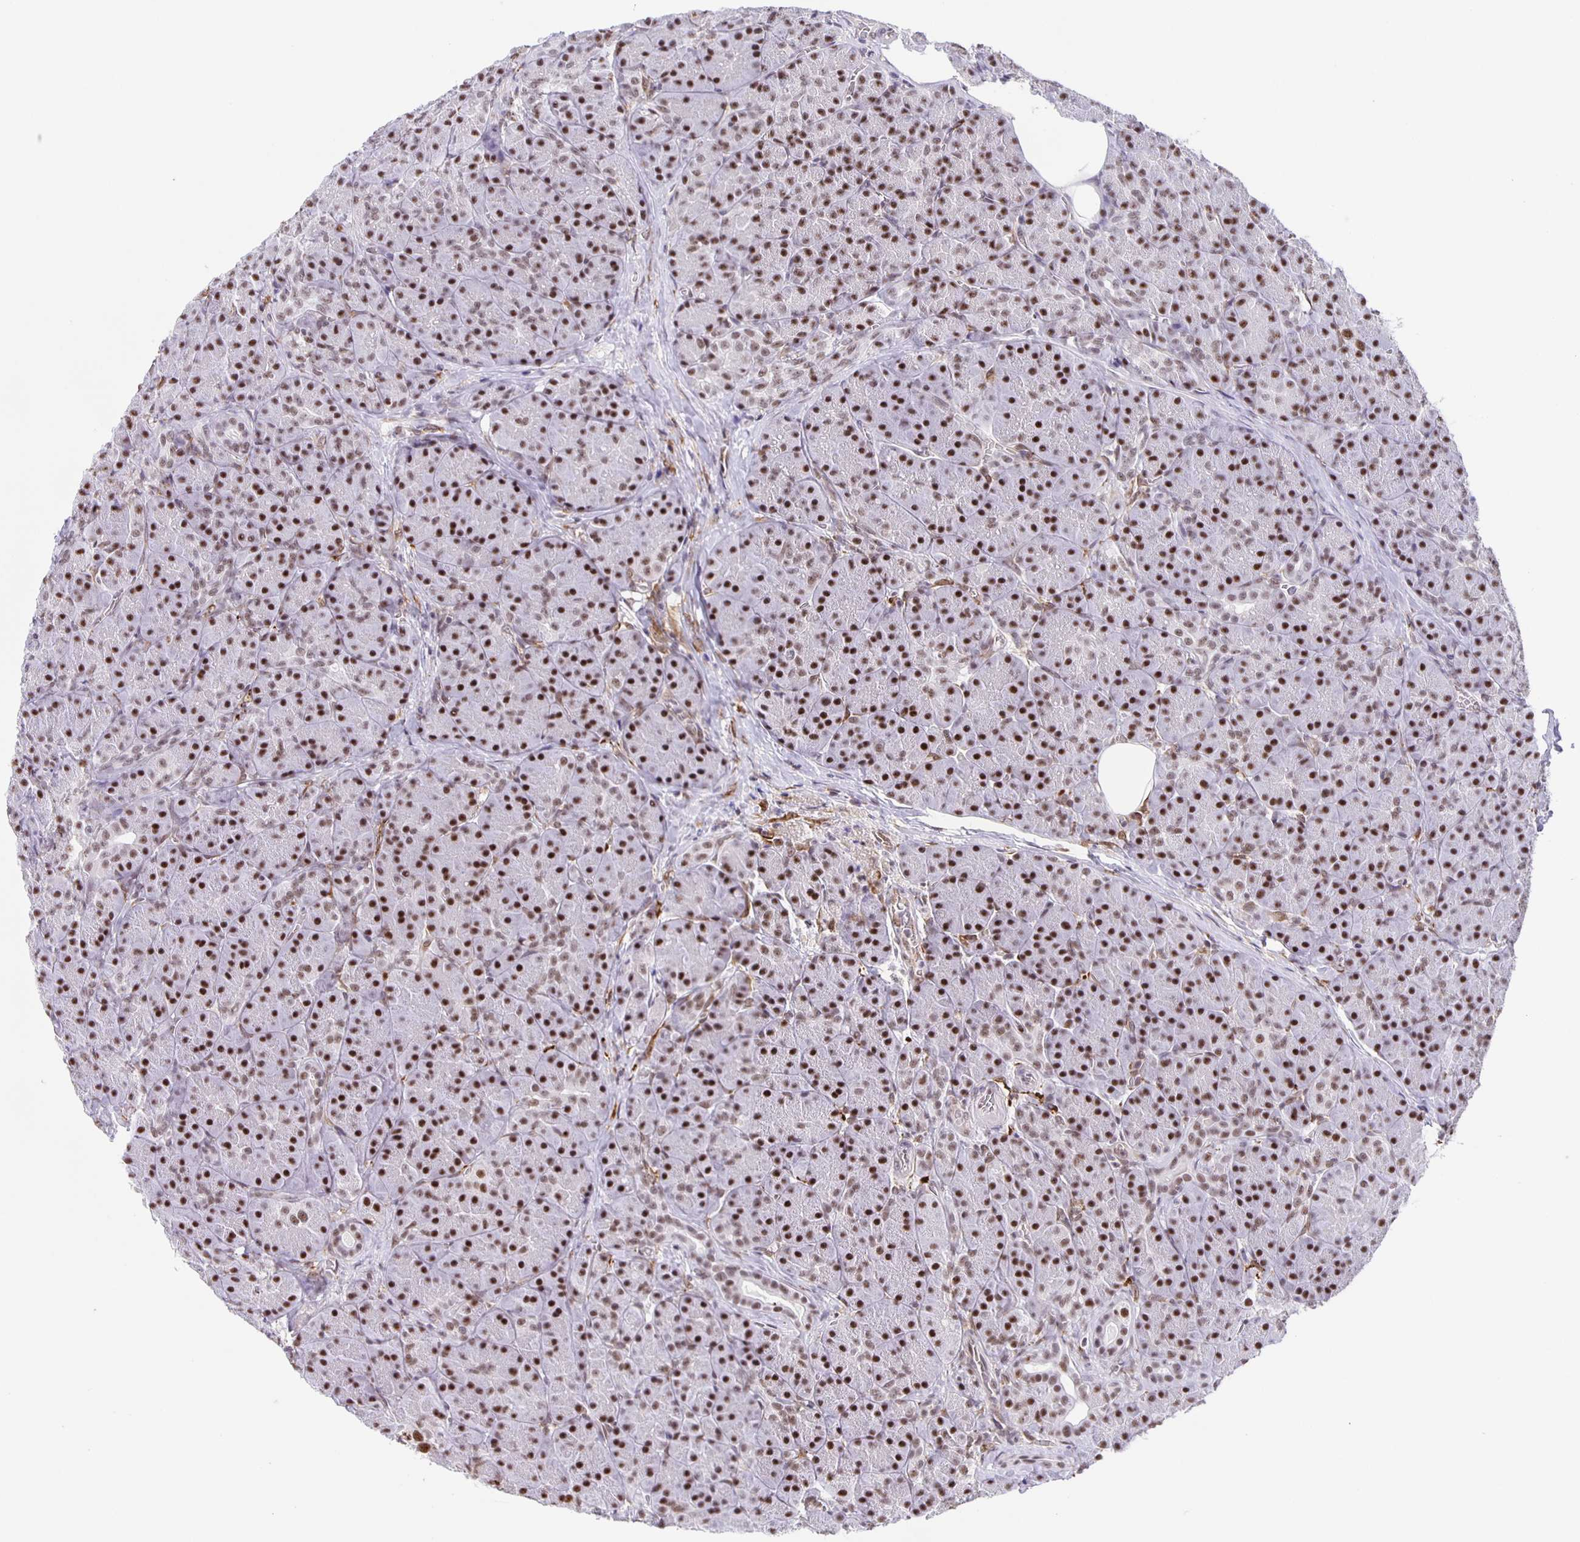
{"staining": {"intensity": "strong", "quantity": ">75%", "location": "nuclear"}, "tissue": "pancreas", "cell_type": "Exocrine glandular cells", "image_type": "normal", "snomed": [{"axis": "morphology", "description": "Normal tissue, NOS"}, {"axis": "topography", "description": "Pancreas"}], "caption": "A high-resolution micrograph shows immunohistochemistry (IHC) staining of benign pancreas, which displays strong nuclear expression in about >75% of exocrine glandular cells. (DAB (3,3'-diaminobenzidine) IHC, brown staining for protein, blue staining for nuclei).", "gene": "ZRANB2", "patient": {"sex": "male", "age": 57}}